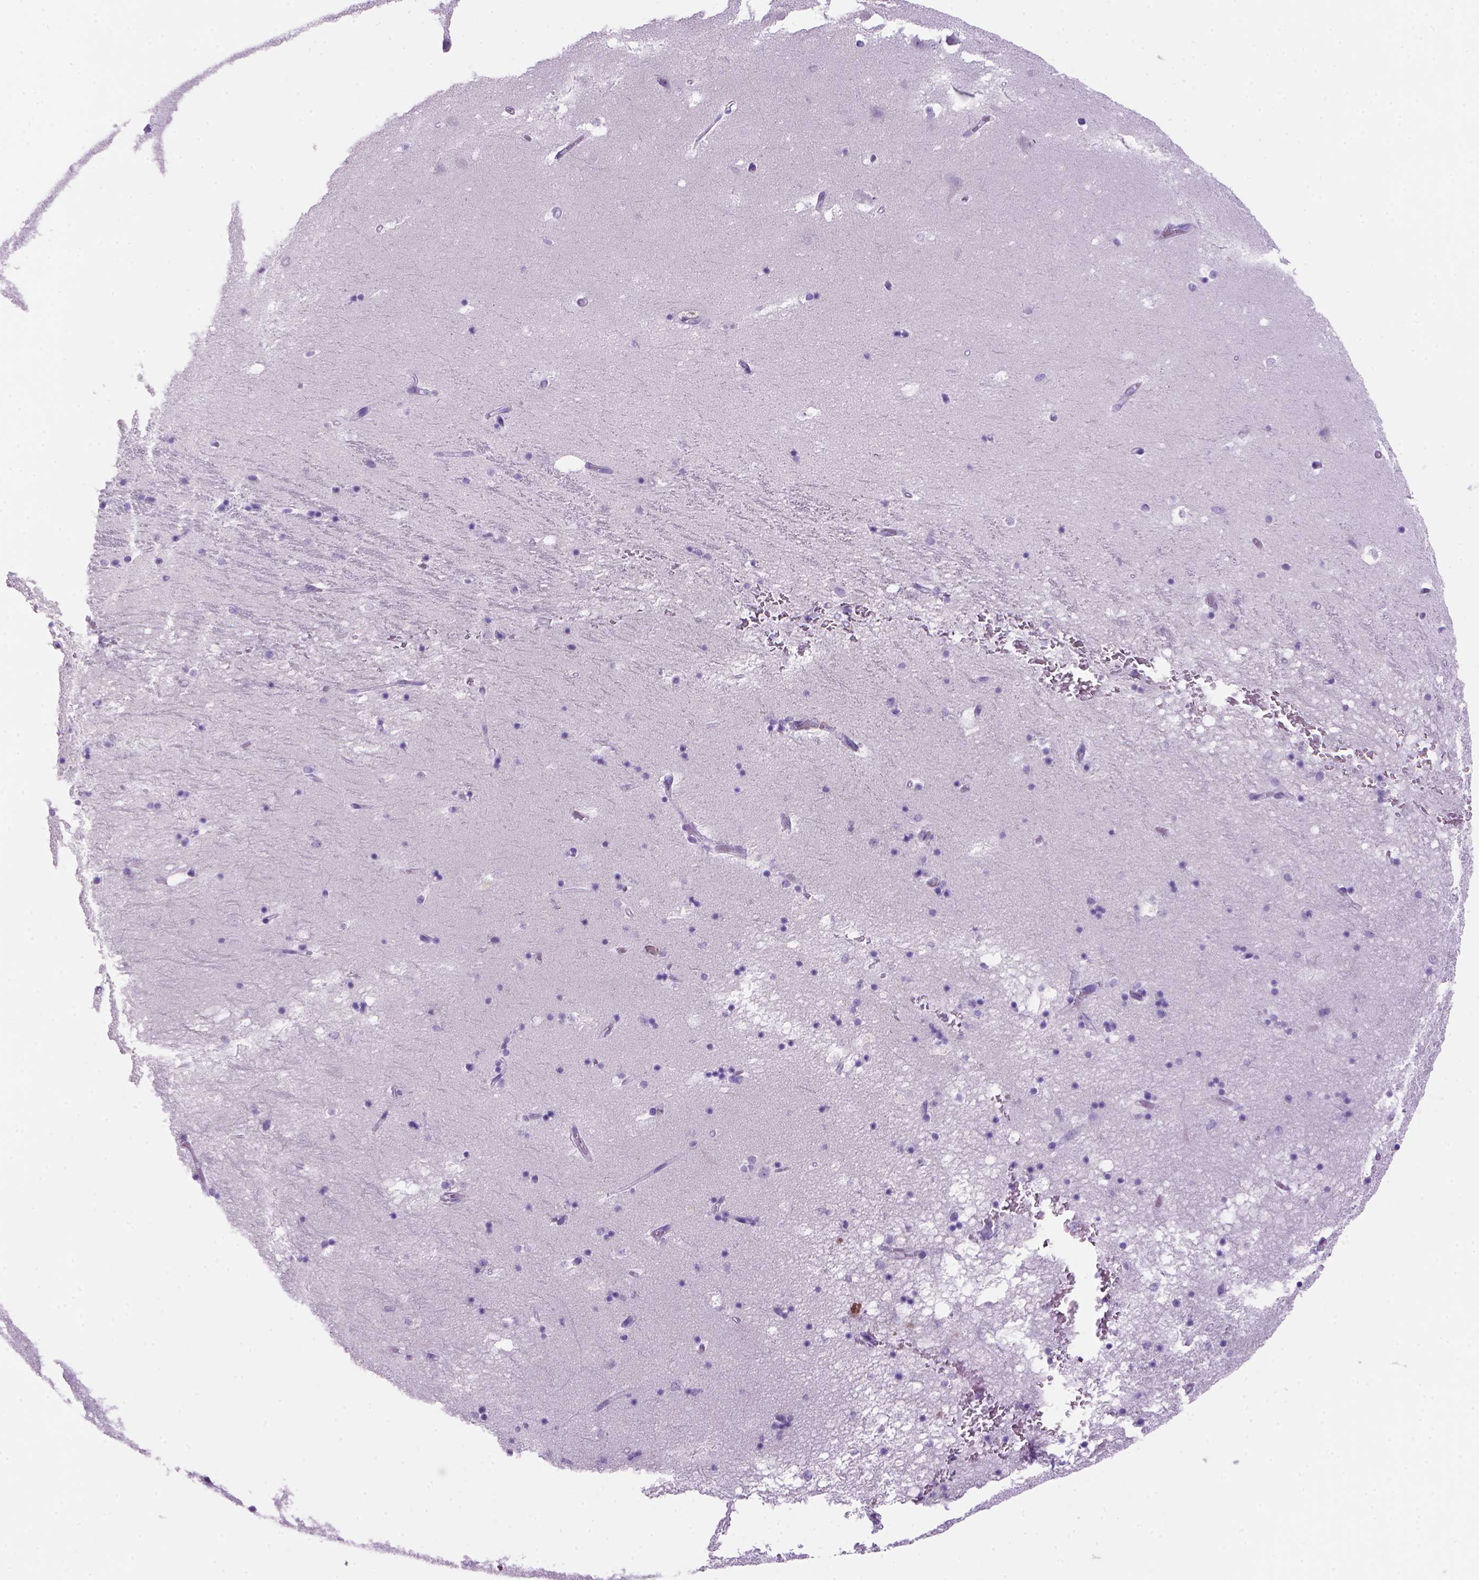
{"staining": {"intensity": "negative", "quantity": "none", "location": "none"}, "tissue": "hippocampus", "cell_type": "Glial cells", "image_type": "normal", "snomed": [{"axis": "morphology", "description": "Normal tissue, NOS"}, {"axis": "topography", "description": "Hippocampus"}], "caption": "High magnification brightfield microscopy of unremarkable hippocampus stained with DAB (3,3'-diaminobenzidine) (brown) and counterstained with hematoxylin (blue): glial cells show no significant staining.", "gene": "ARHGEF33", "patient": {"sex": "male", "age": 58}}